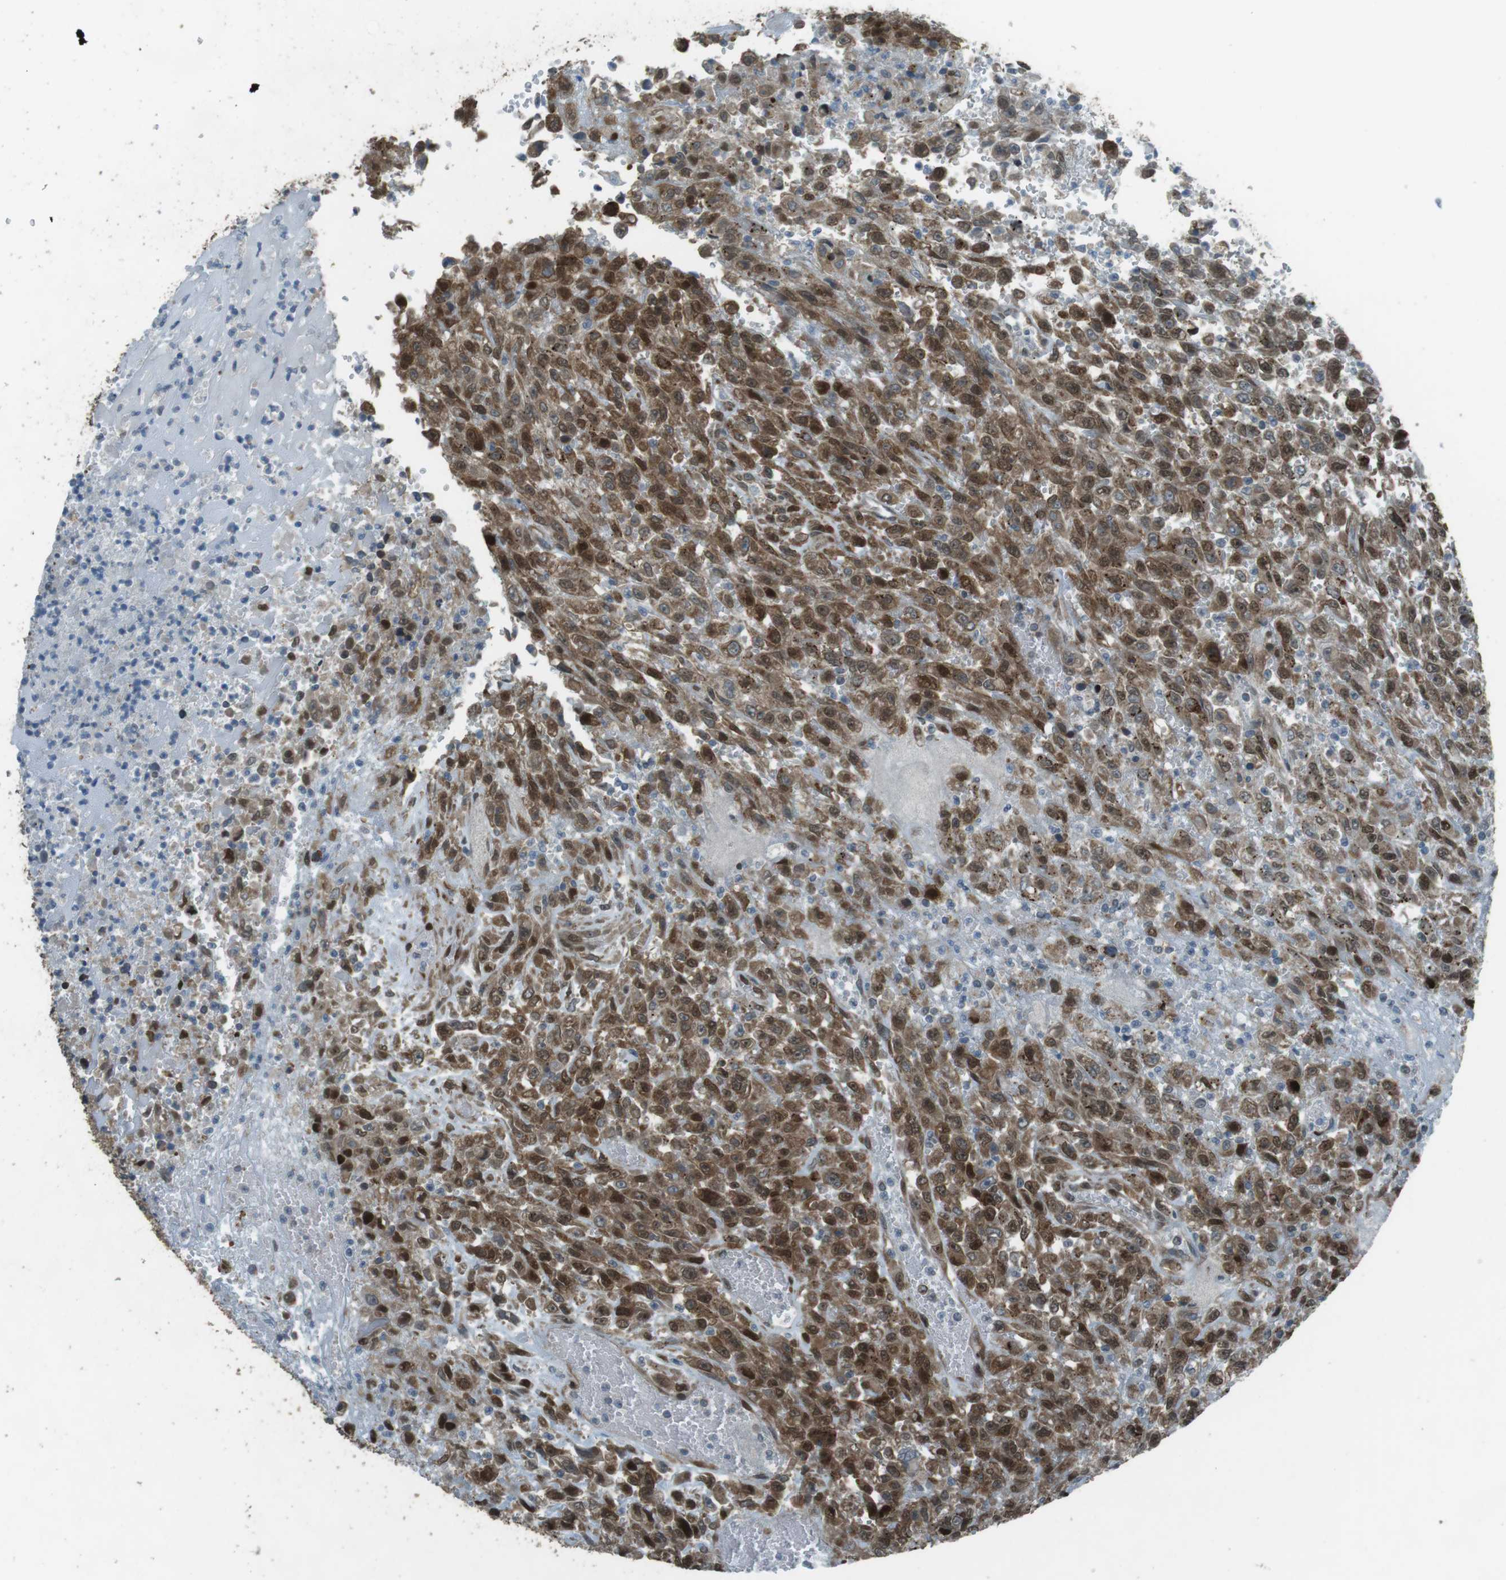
{"staining": {"intensity": "moderate", "quantity": ">75%", "location": "cytoplasmic/membranous,nuclear"}, "tissue": "urothelial cancer", "cell_type": "Tumor cells", "image_type": "cancer", "snomed": [{"axis": "morphology", "description": "Urothelial carcinoma, High grade"}, {"axis": "topography", "description": "Urinary bladder"}], "caption": "DAB immunohistochemical staining of urothelial cancer displays moderate cytoplasmic/membranous and nuclear protein staining in about >75% of tumor cells. The staining is performed using DAB brown chromogen to label protein expression. The nuclei are counter-stained blue using hematoxylin.", "gene": "ZNF330", "patient": {"sex": "male", "age": 46}}